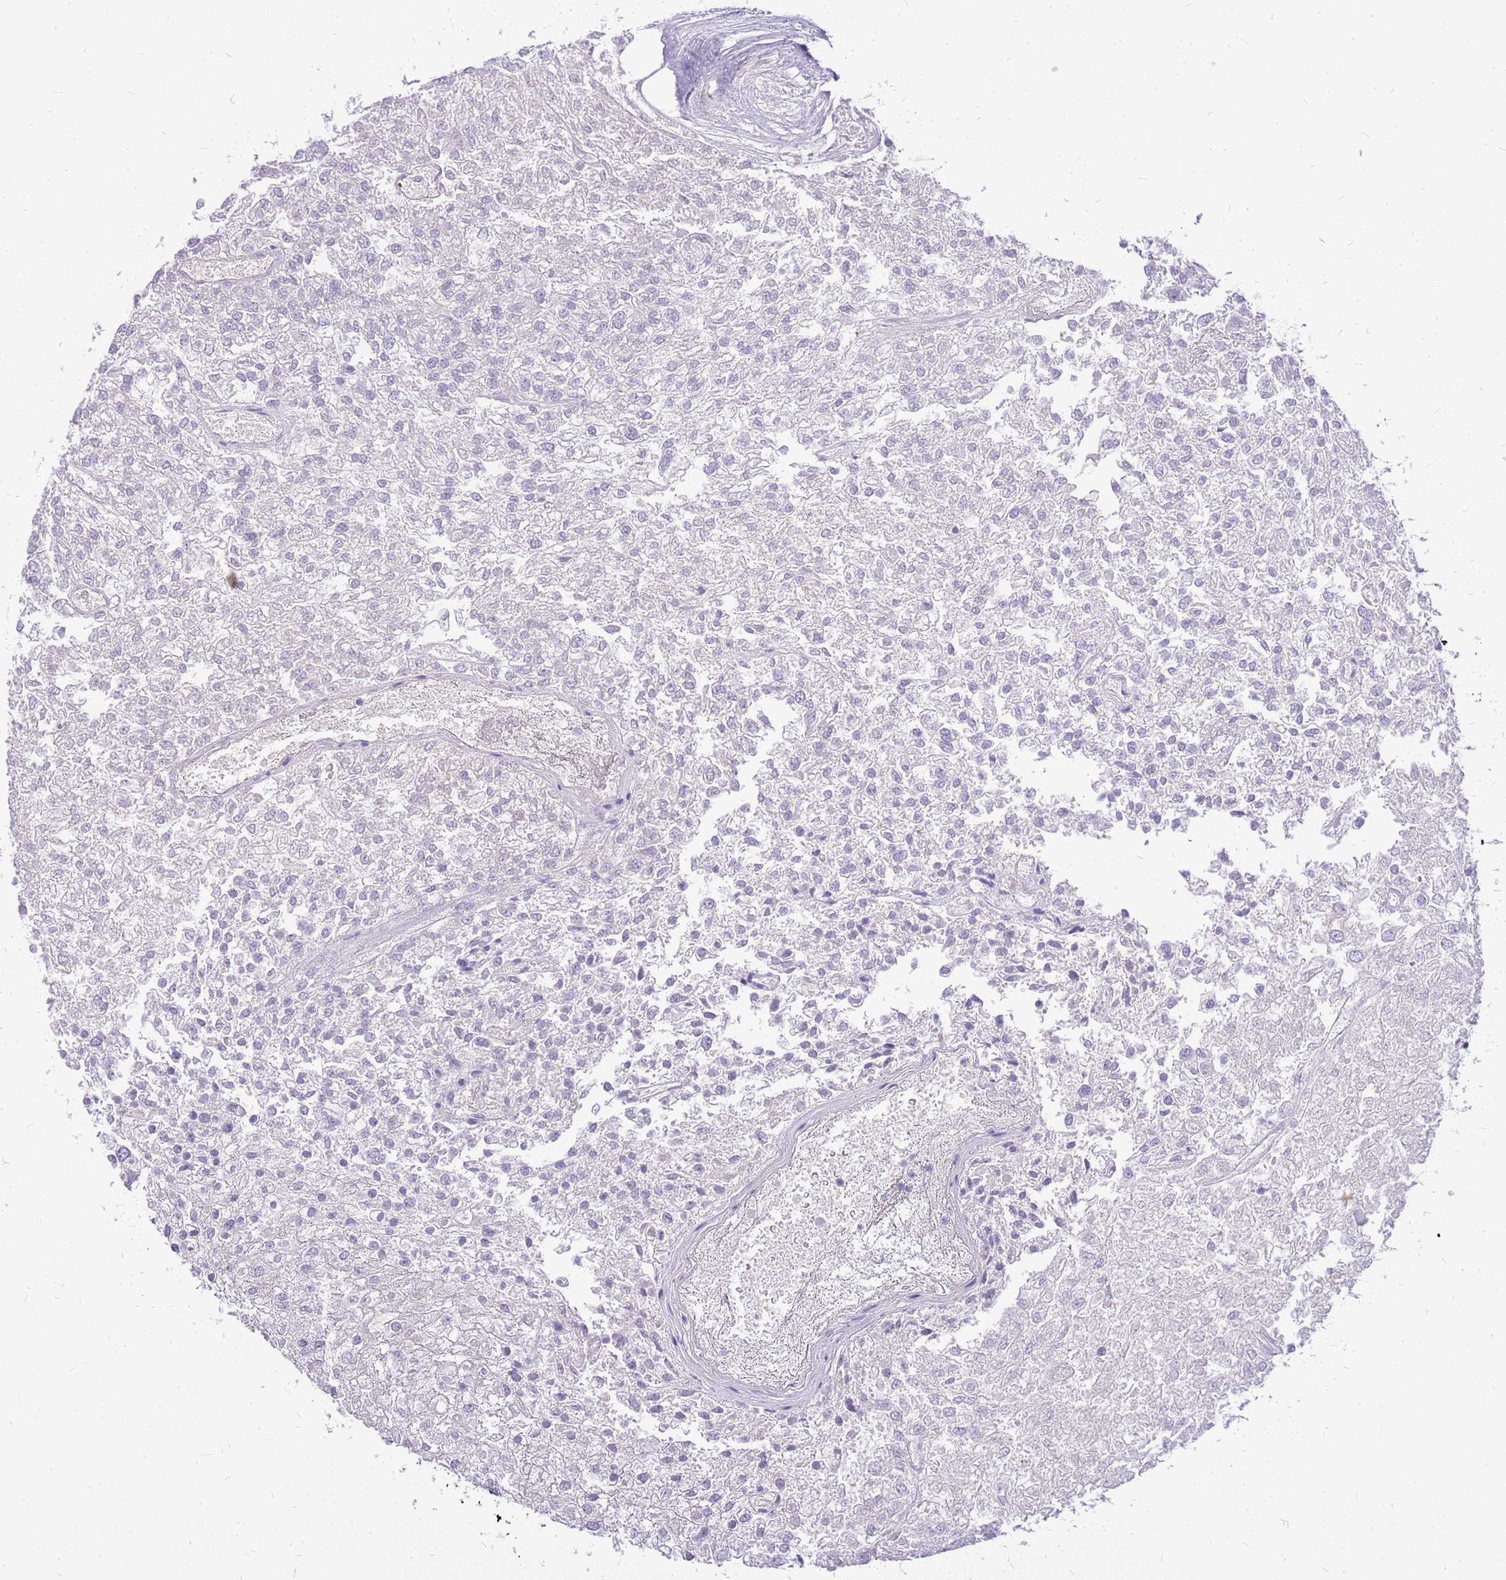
{"staining": {"intensity": "negative", "quantity": "none", "location": "none"}, "tissue": "renal cancer", "cell_type": "Tumor cells", "image_type": "cancer", "snomed": [{"axis": "morphology", "description": "Adenocarcinoma, NOS"}, {"axis": "topography", "description": "Kidney"}], "caption": "An image of adenocarcinoma (renal) stained for a protein displays no brown staining in tumor cells.", "gene": "WDR90", "patient": {"sex": "female", "age": 54}}